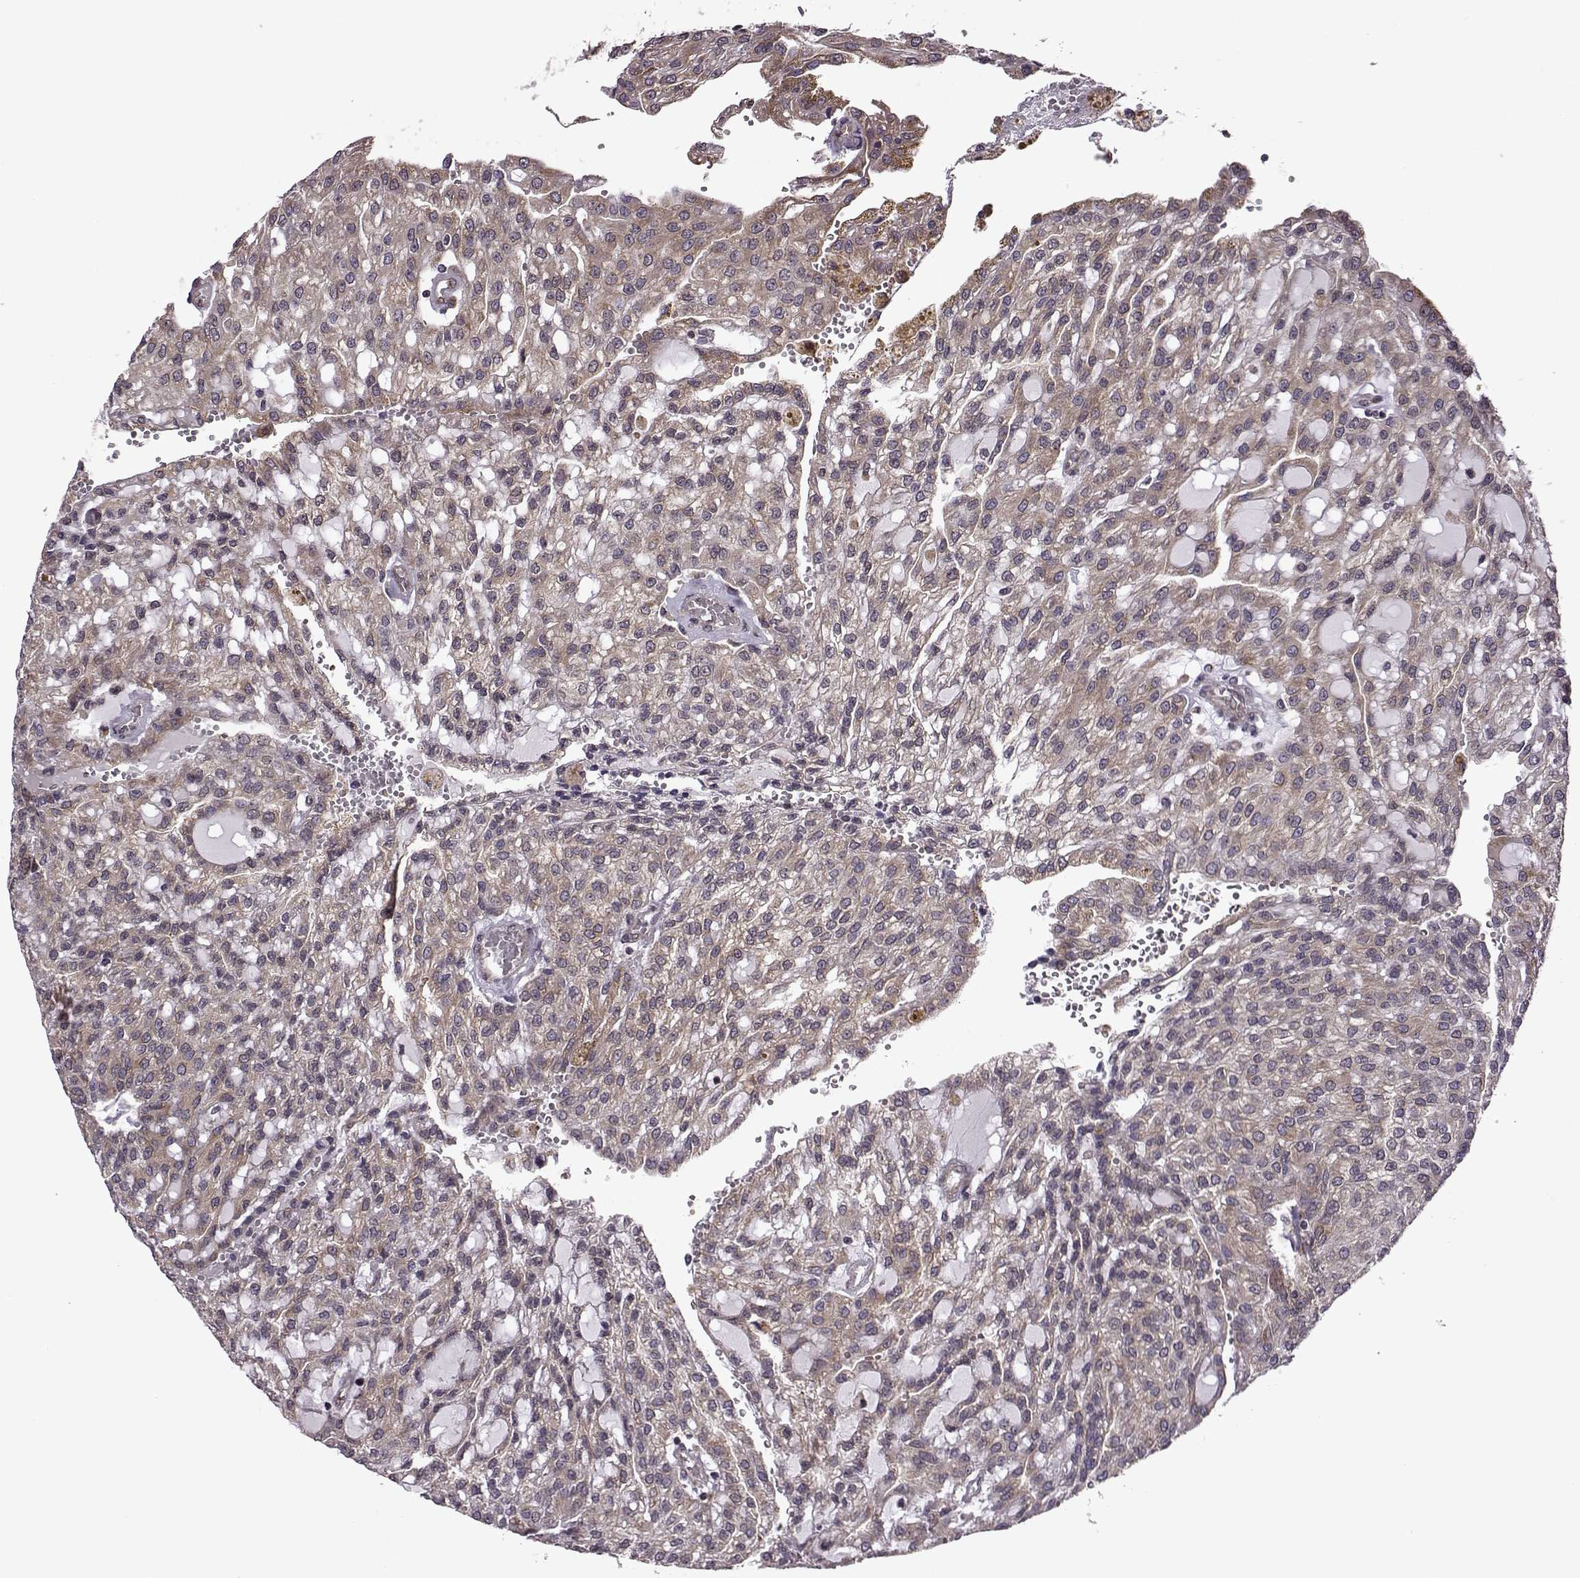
{"staining": {"intensity": "moderate", "quantity": ">75%", "location": "cytoplasmic/membranous"}, "tissue": "renal cancer", "cell_type": "Tumor cells", "image_type": "cancer", "snomed": [{"axis": "morphology", "description": "Adenocarcinoma, NOS"}, {"axis": "topography", "description": "Kidney"}], "caption": "DAB immunohistochemical staining of human renal adenocarcinoma exhibits moderate cytoplasmic/membranous protein staining in approximately >75% of tumor cells.", "gene": "URI1", "patient": {"sex": "male", "age": 63}}